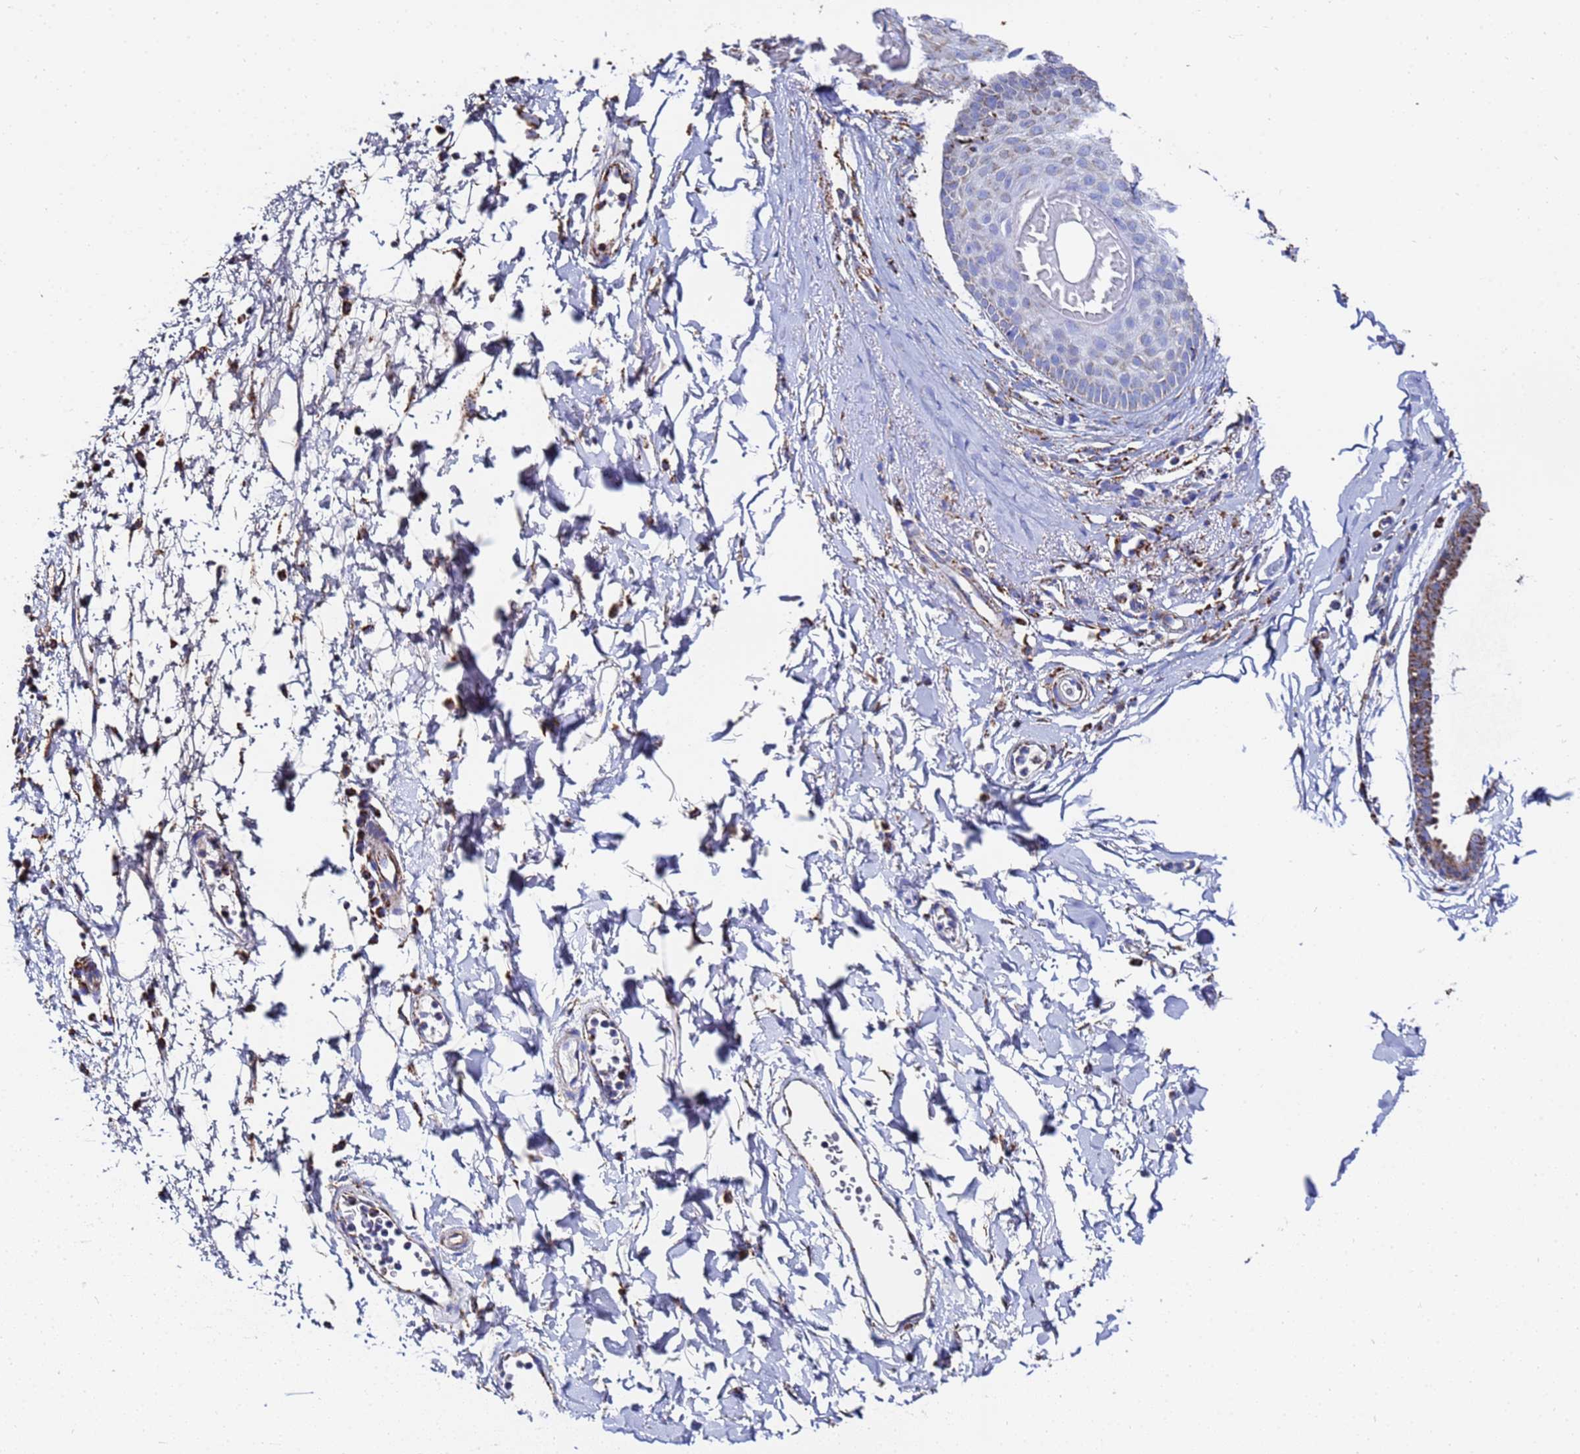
{"staining": {"intensity": "strong", "quantity": "25%-75%", "location": "cytoplasmic/membranous"}, "tissue": "skin", "cell_type": "Epidermal cells", "image_type": "normal", "snomed": [{"axis": "morphology", "description": "Normal tissue, NOS"}, {"axis": "topography", "description": "Vulva"}], "caption": "Protein staining of normal skin displays strong cytoplasmic/membranous positivity in approximately 25%-75% of epidermal cells. (Brightfield microscopy of DAB IHC at high magnification).", "gene": "GLUD1", "patient": {"sex": "female", "age": 68}}